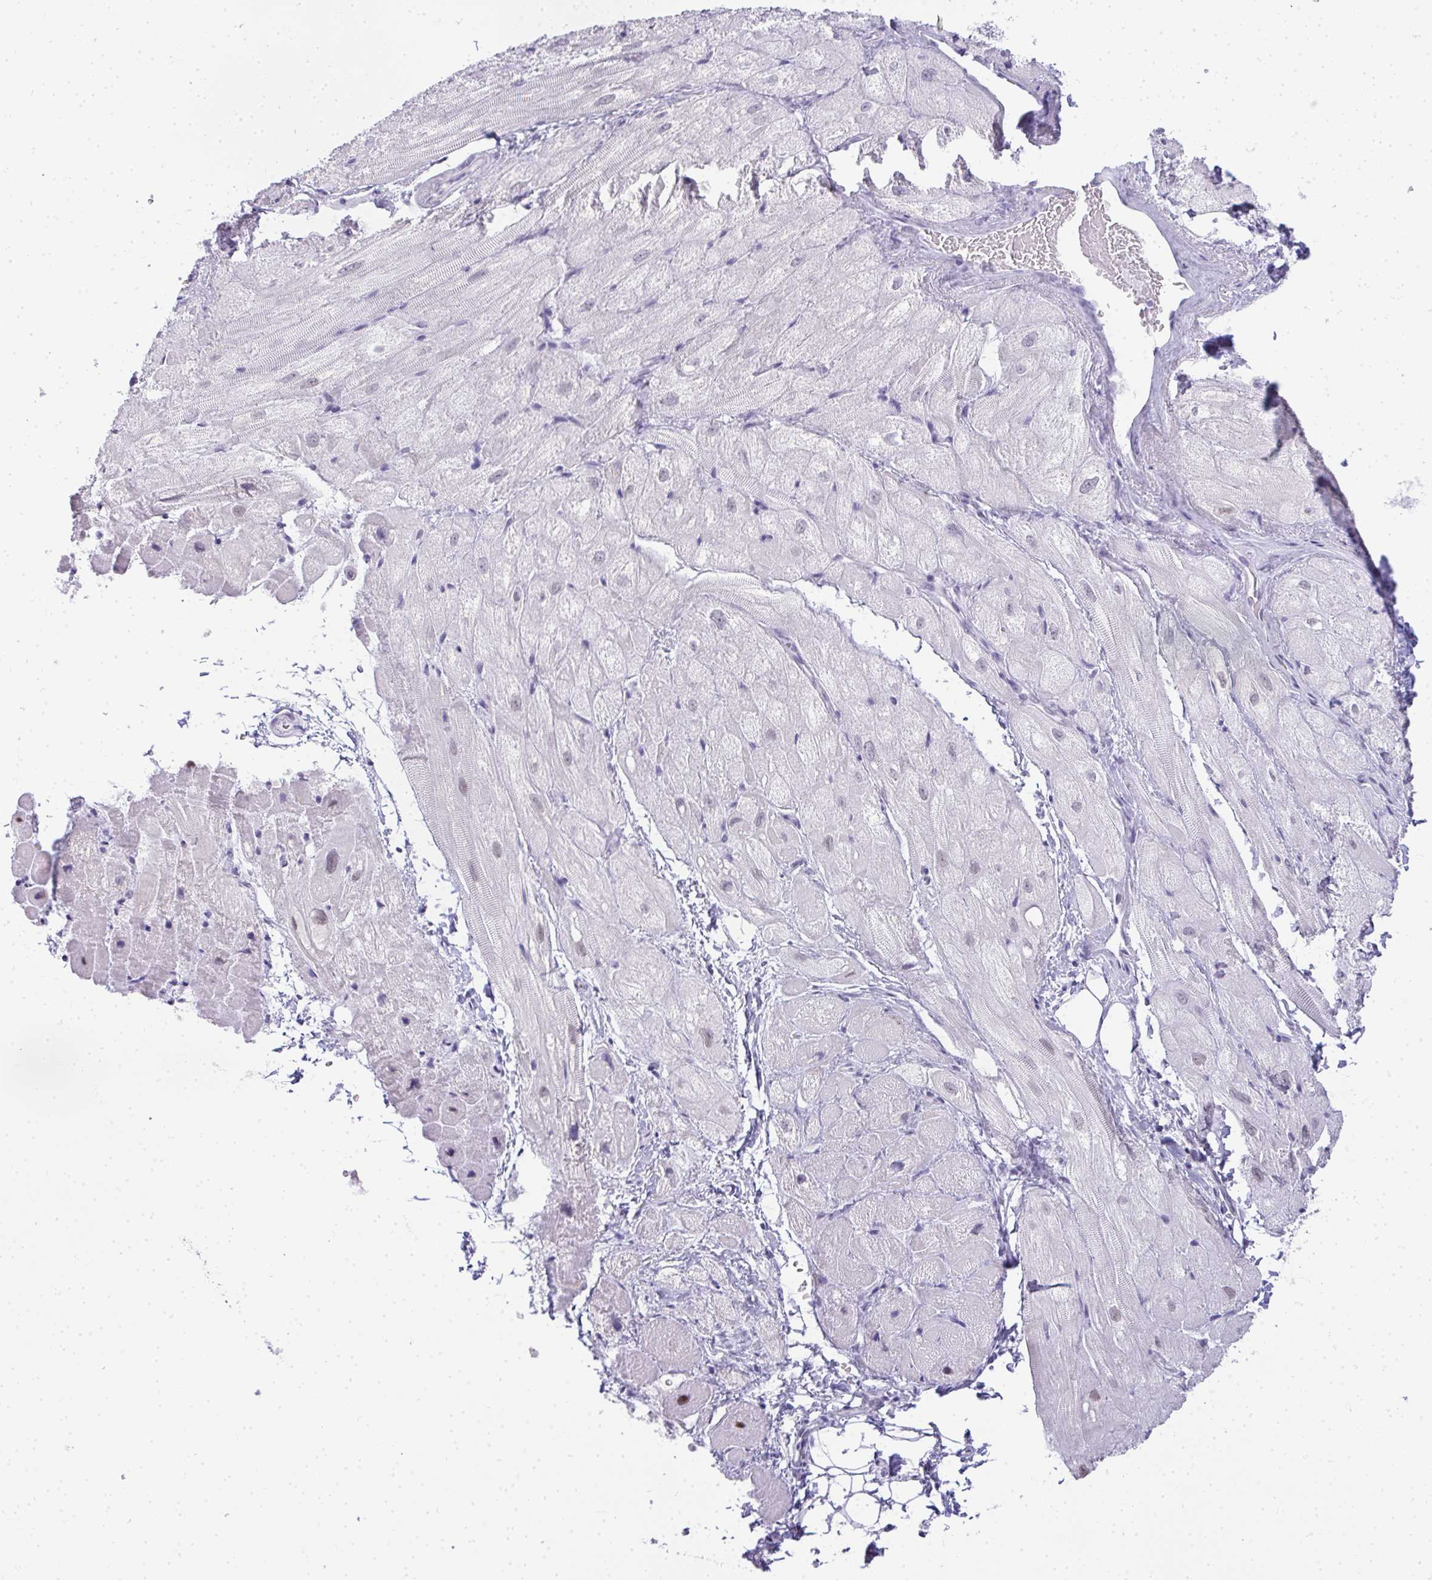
{"staining": {"intensity": "negative", "quantity": "none", "location": "none"}, "tissue": "heart muscle", "cell_type": "Cardiomyocytes", "image_type": "normal", "snomed": [{"axis": "morphology", "description": "Normal tissue, NOS"}, {"axis": "topography", "description": "Heart"}], "caption": "Heart muscle was stained to show a protein in brown. There is no significant expression in cardiomyocytes. (DAB (3,3'-diaminobenzidine) immunohistochemistry (IHC) visualized using brightfield microscopy, high magnification).", "gene": "PLA2G1B", "patient": {"sex": "male", "age": 62}}